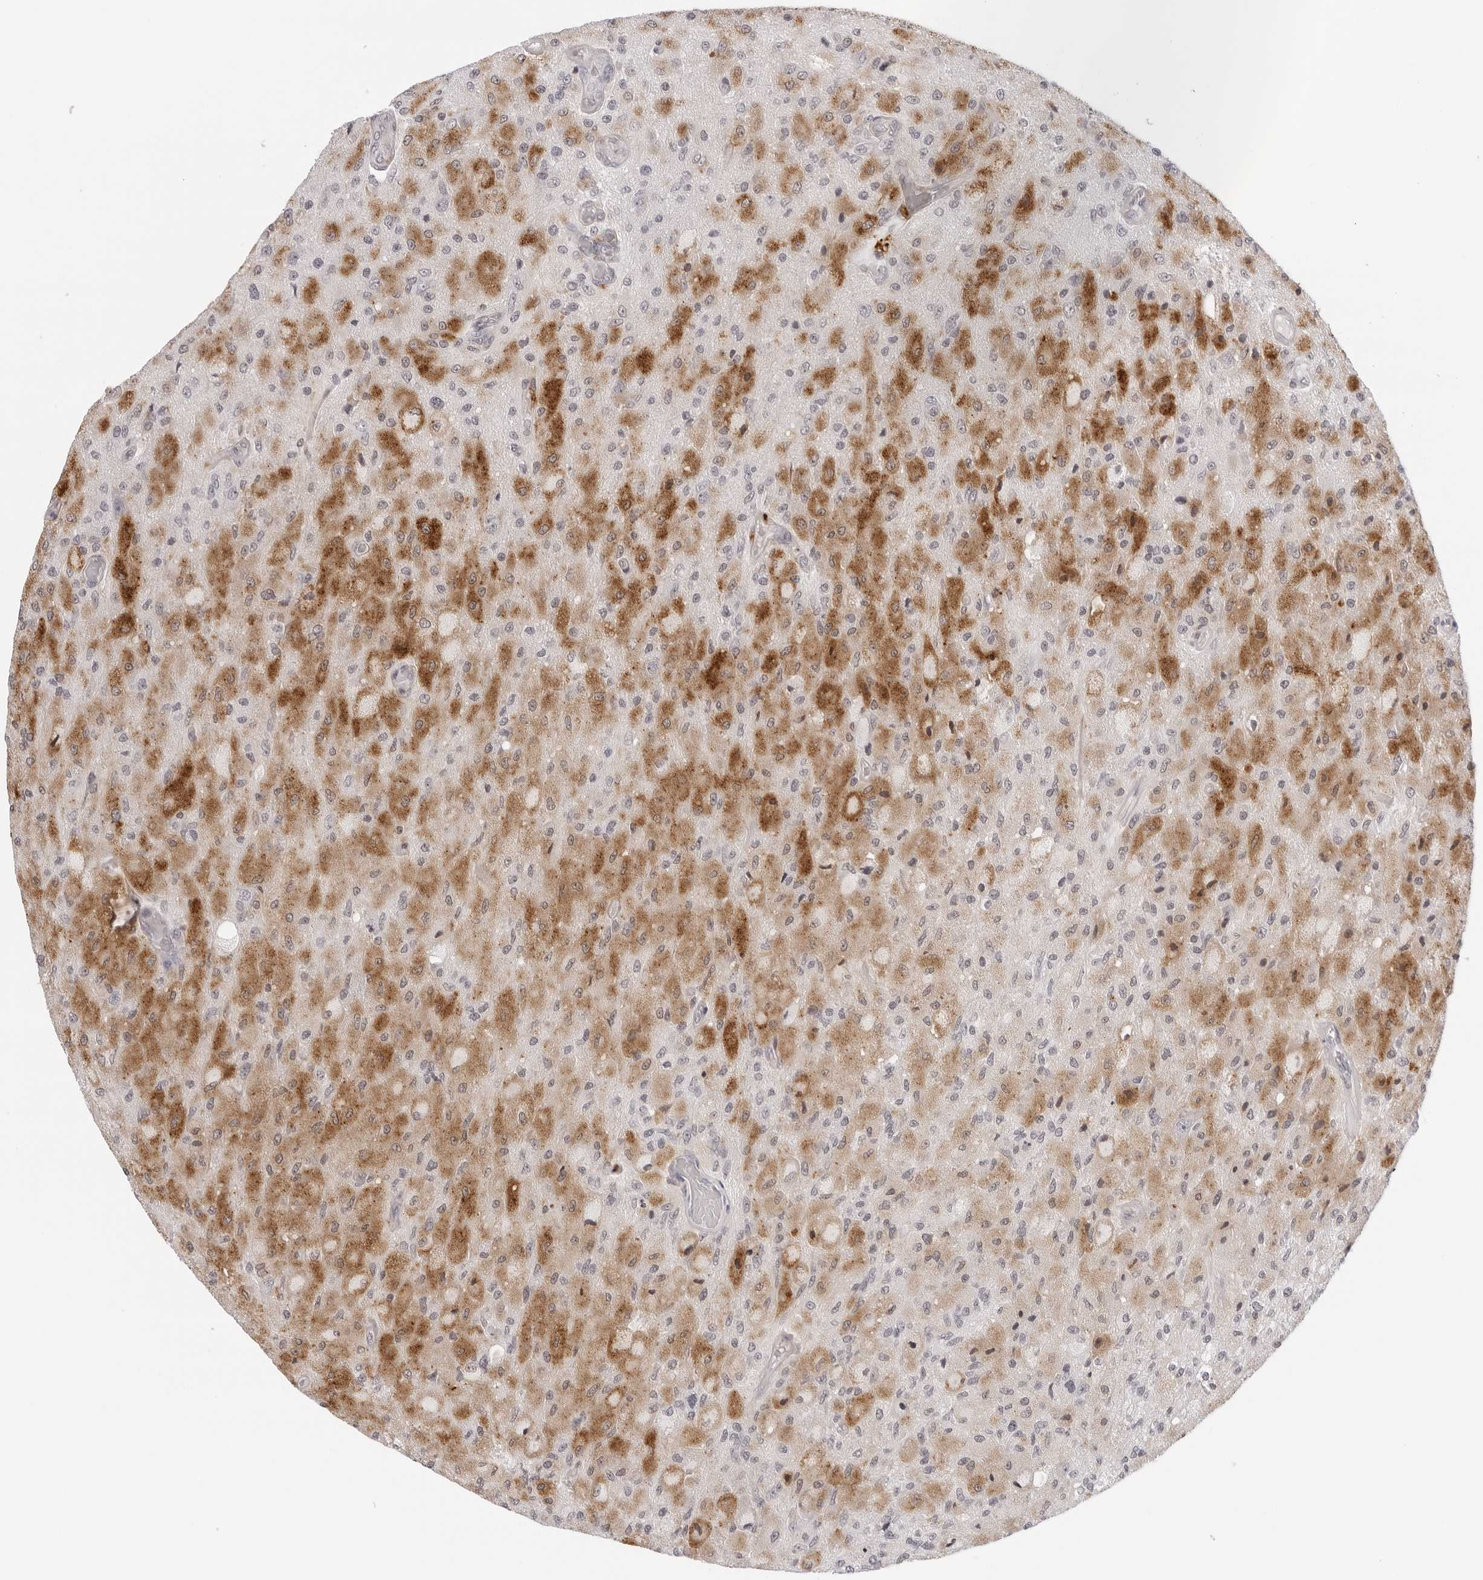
{"staining": {"intensity": "moderate", "quantity": "25%-75%", "location": "cytoplasmic/membranous"}, "tissue": "glioma", "cell_type": "Tumor cells", "image_type": "cancer", "snomed": [{"axis": "morphology", "description": "Normal tissue, NOS"}, {"axis": "morphology", "description": "Glioma, malignant, High grade"}, {"axis": "topography", "description": "Cerebral cortex"}], "caption": "Protein analysis of high-grade glioma (malignant) tissue displays moderate cytoplasmic/membranous expression in approximately 25%-75% of tumor cells. The protein of interest is shown in brown color, while the nuclei are stained blue.", "gene": "STRADB", "patient": {"sex": "male", "age": 77}}